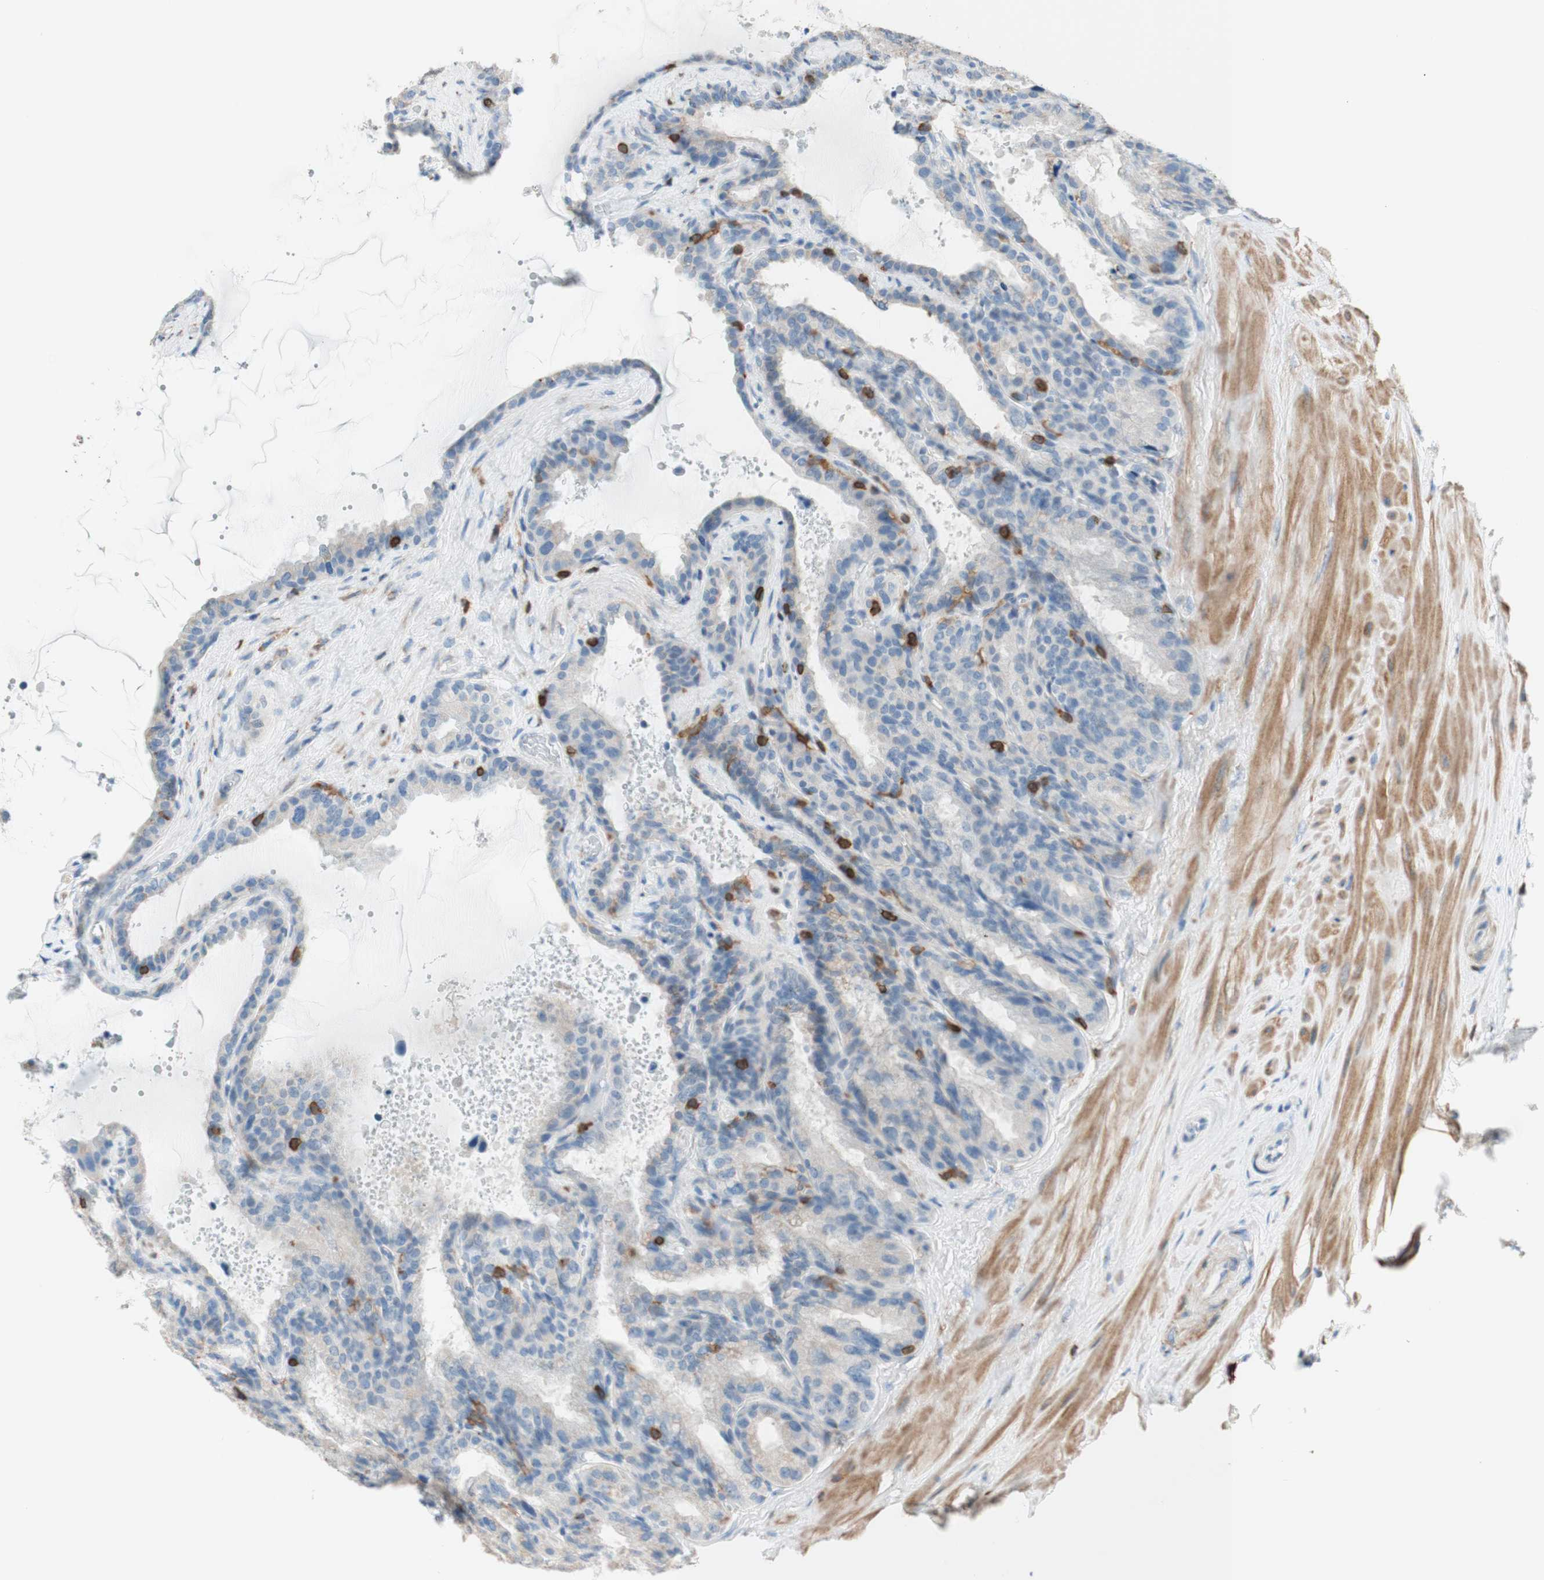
{"staining": {"intensity": "weak", "quantity": "25%-75%", "location": "cytoplasmic/membranous"}, "tissue": "seminal vesicle", "cell_type": "Glandular cells", "image_type": "normal", "snomed": [{"axis": "morphology", "description": "Normal tissue, NOS"}, {"axis": "topography", "description": "Seminal veicle"}], "caption": "High-power microscopy captured an immunohistochemistry micrograph of normal seminal vesicle, revealing weak cytoplasmic/membranous expression in approximately 25%-75% of glandular cells.", "gene": "SPINK6", "patient": {"sex": "male", "age": 46}}